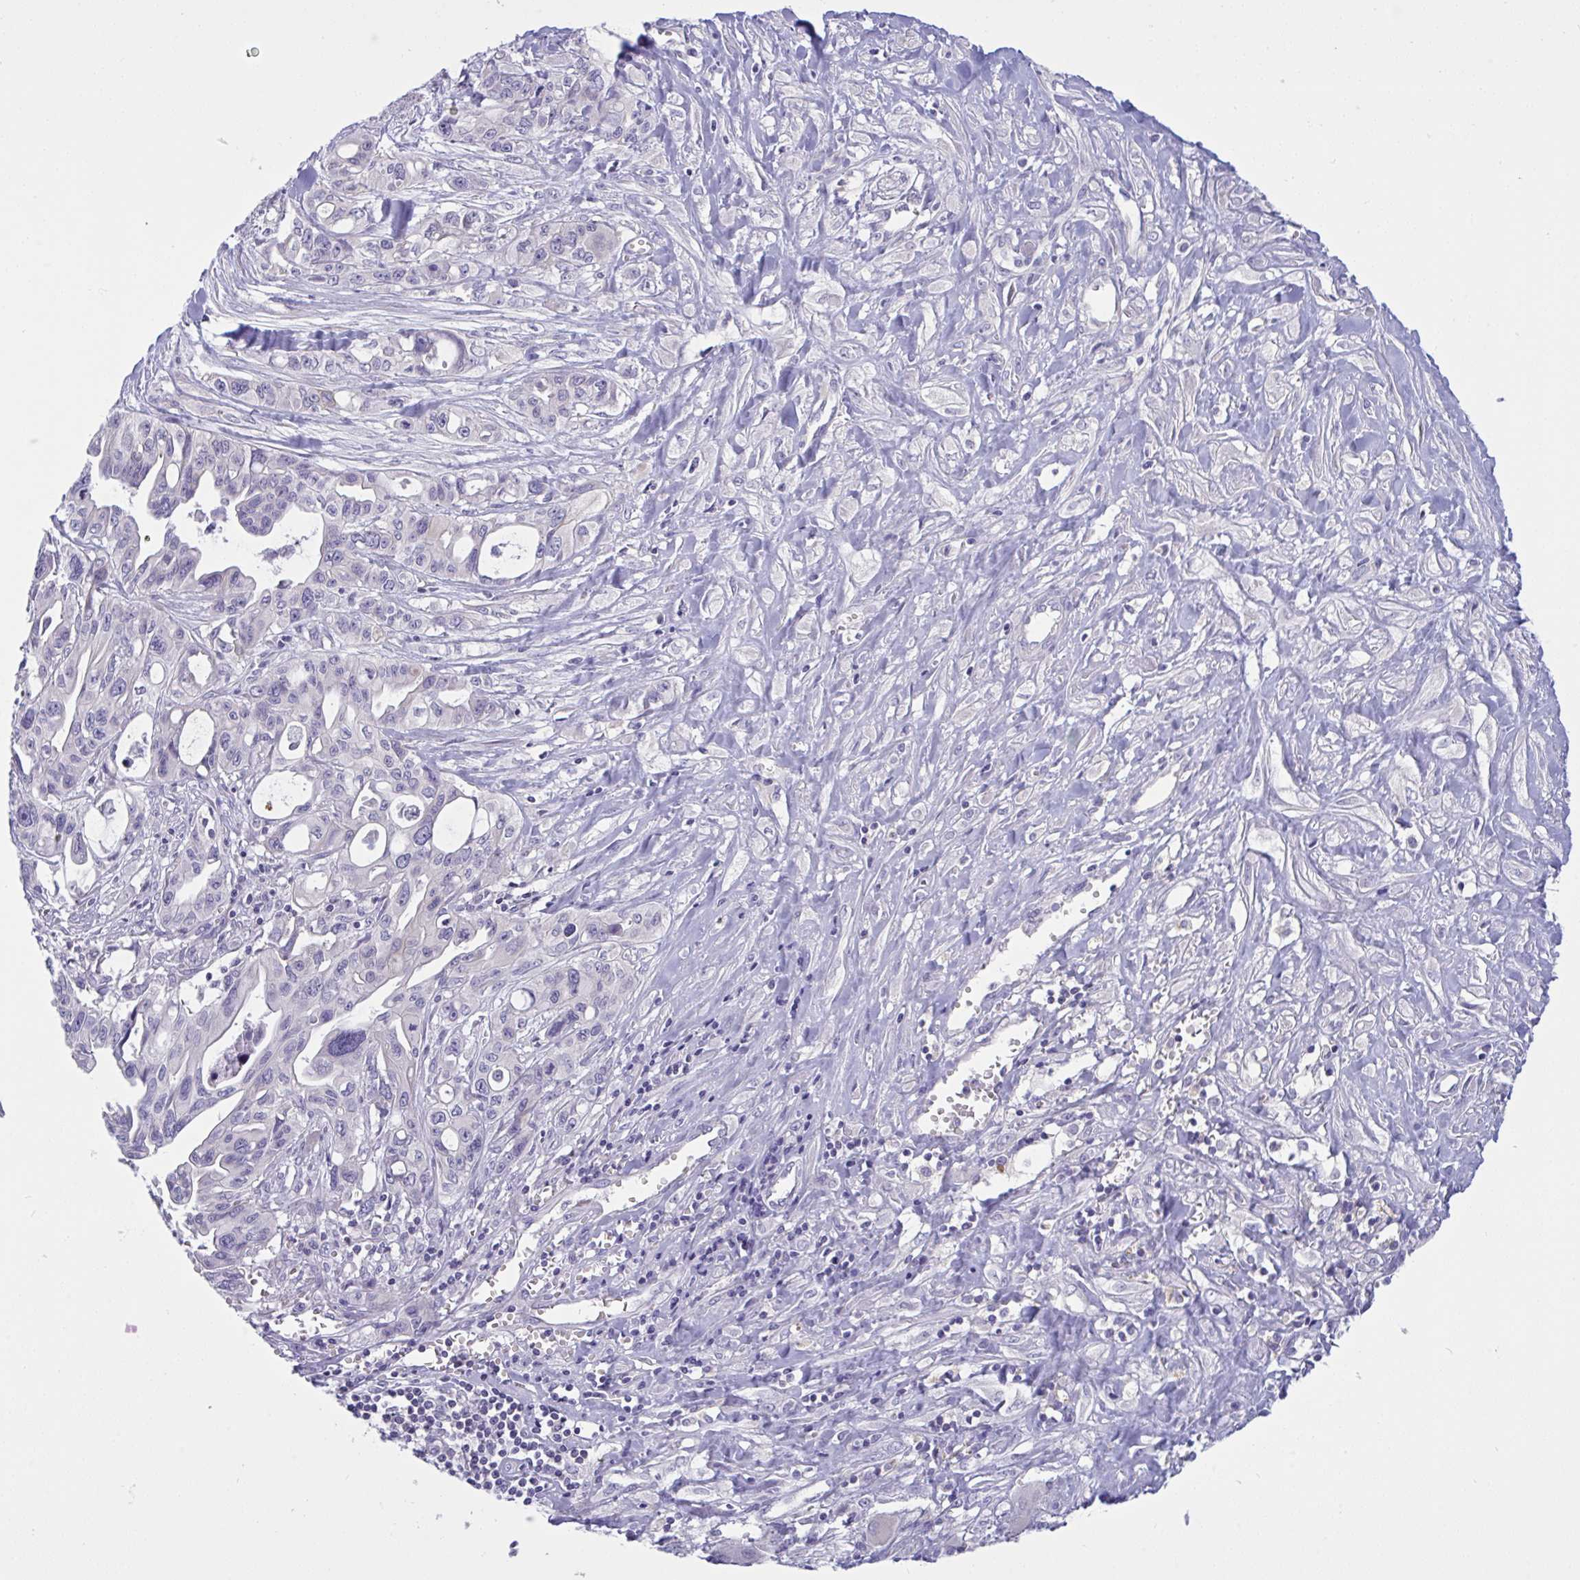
{"staining": {"intensity": "negative", "quantity": "none", "location": "none"}, "tissue": "pancreatic cancer", "cell_type": "Tumor cells", "image_type": "cancer", "snomed": [{"axis": "morphology", "description": "Adenocarcinoma, NOS"}, {"axis": "topography", "description": "Pancreas"}], "caption": "Immunohistochemistry (IHC) of pancreatic cancer reveals no positivity in tumor cells.", "gene": "TMEM41A", "patient": {"sex": "female", "age": 47}}